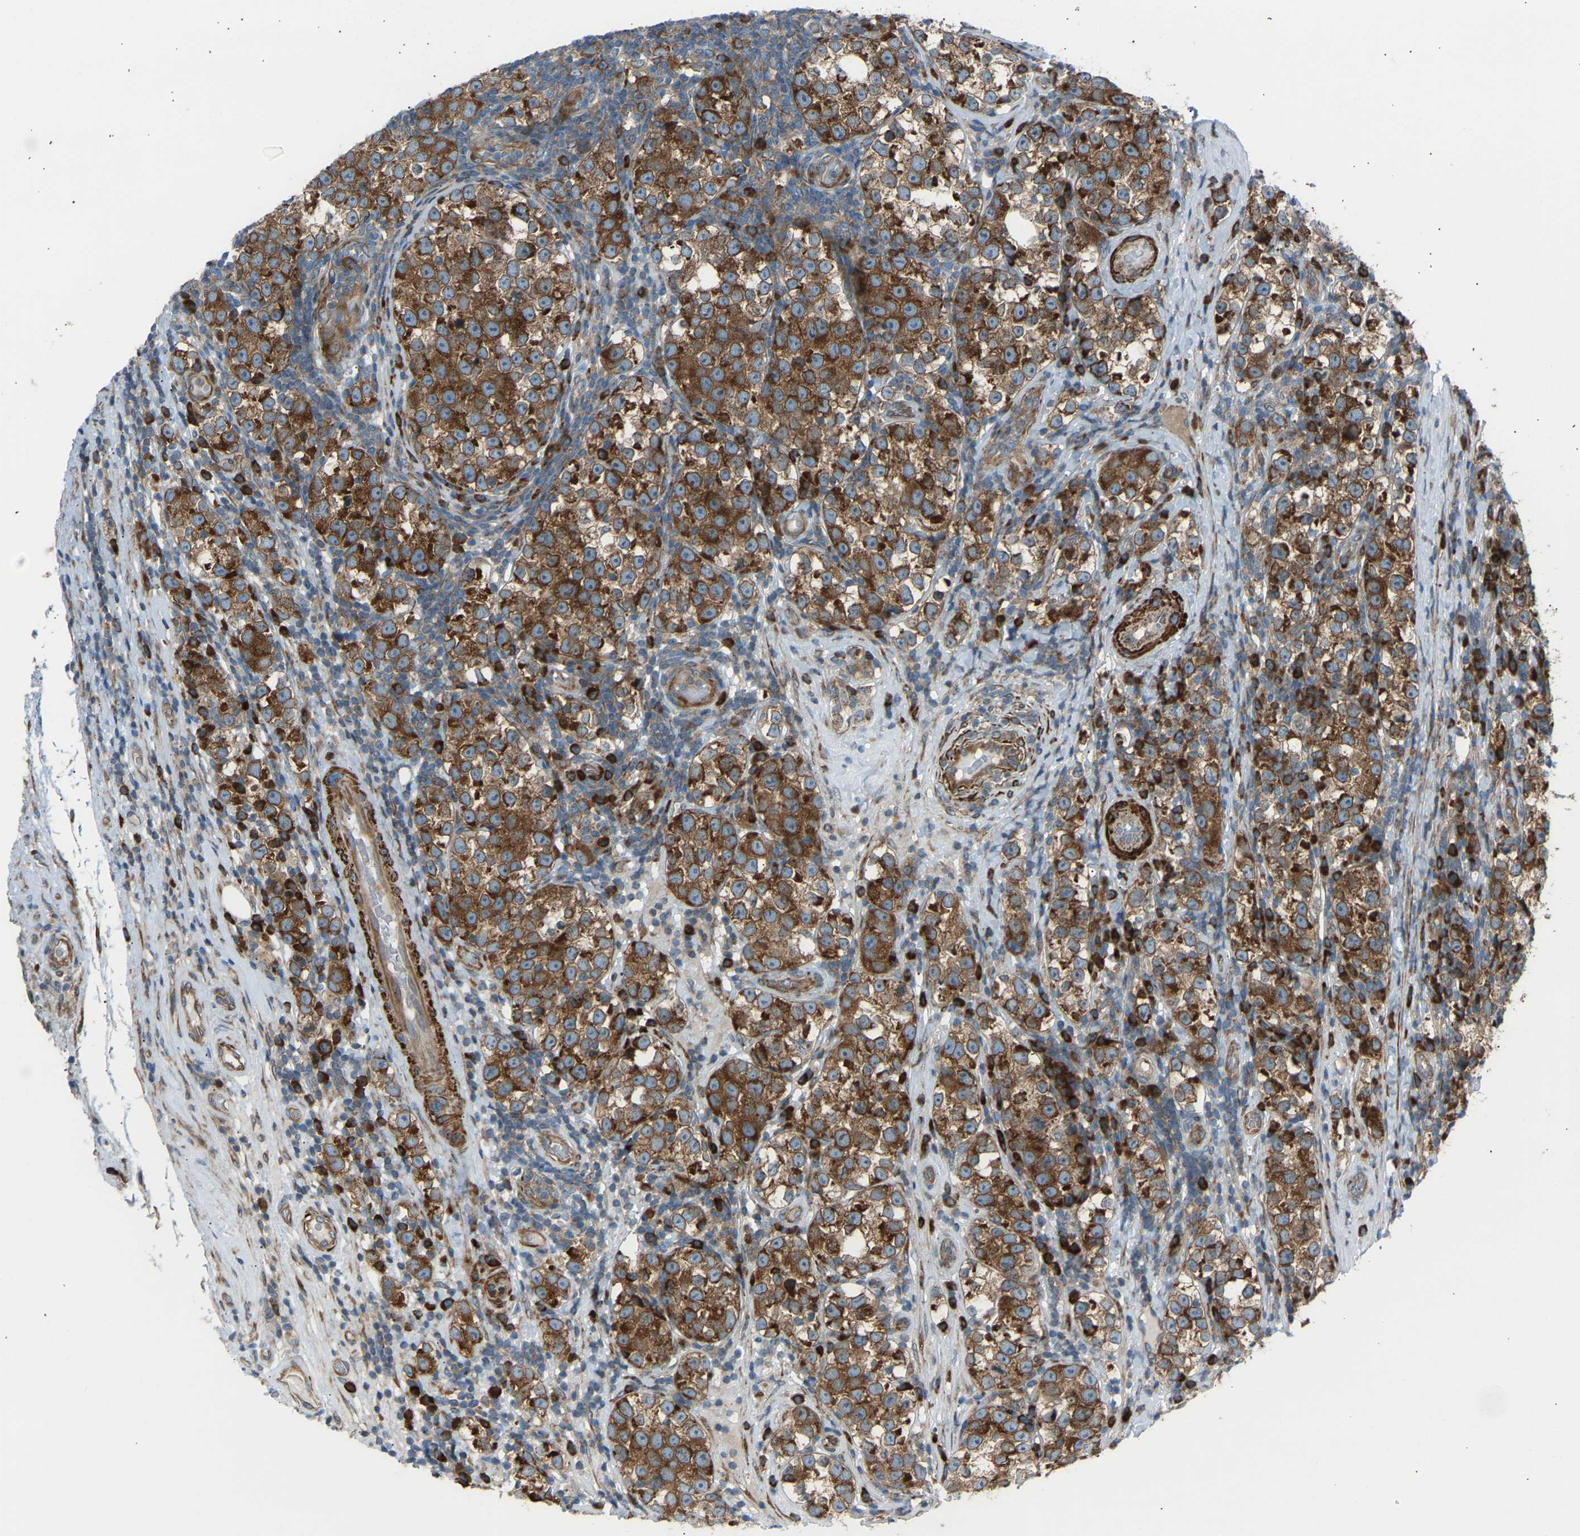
{"staining": {"intensity": "strong", "quantity": ">75%", "location": "cytoplasmic/membranous"}, "tissue": "testis cancer", "cell_type": "Tumor cells", "image_type": "cancer", "snomed": [{"axis": "morphology", "description": "Normal tissue, NOS"}, {"axis": "morphology", "description": "Seminoma, NOS"}, {"axis": "topography", "description": "Testis"}], "caption": "Immunohistochemical staining of human seminoma (testis) shows high levels of strong cytoplasmic/membranous positivity in approximately >75% of tumor cells.", "gene": "VPS41", "patient": {"sex": "male", "age": 43}}